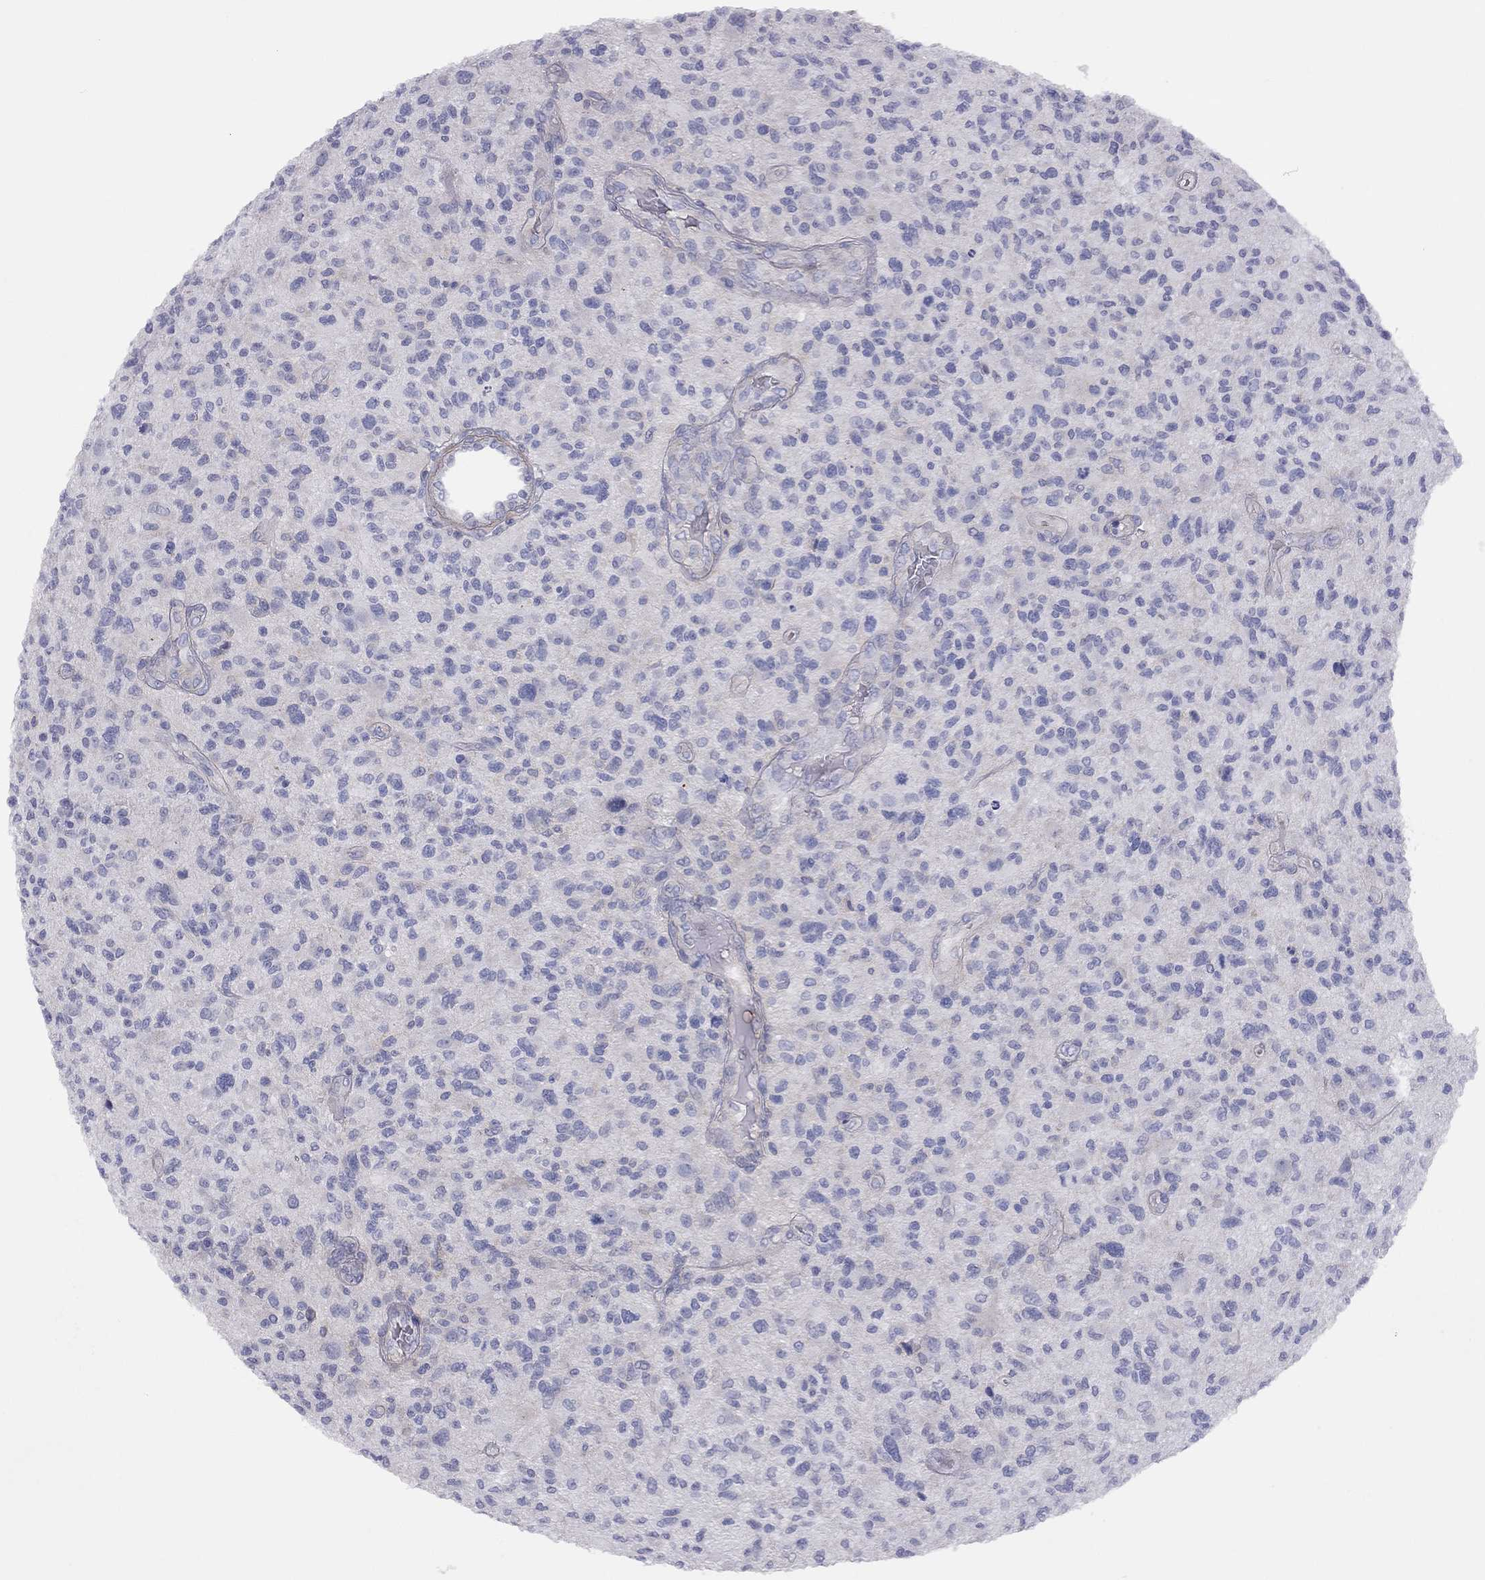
{"staining": {"intensity": "negative", "quantity": "none", "location": "none"}, "tissue": "glioma", "cell_type": "Tumor cells", "image_type": "cancer", "snomed": [{"axis": "morphology", "description": "Glioma, malignant, High grade"}, {"axis": "topography", "description": "Brain"}], "caption": "Tumor cells show no significant expression in glioma.", "gene": "ADCYAP1", "patient": {"sex": "male", "age": 47}}